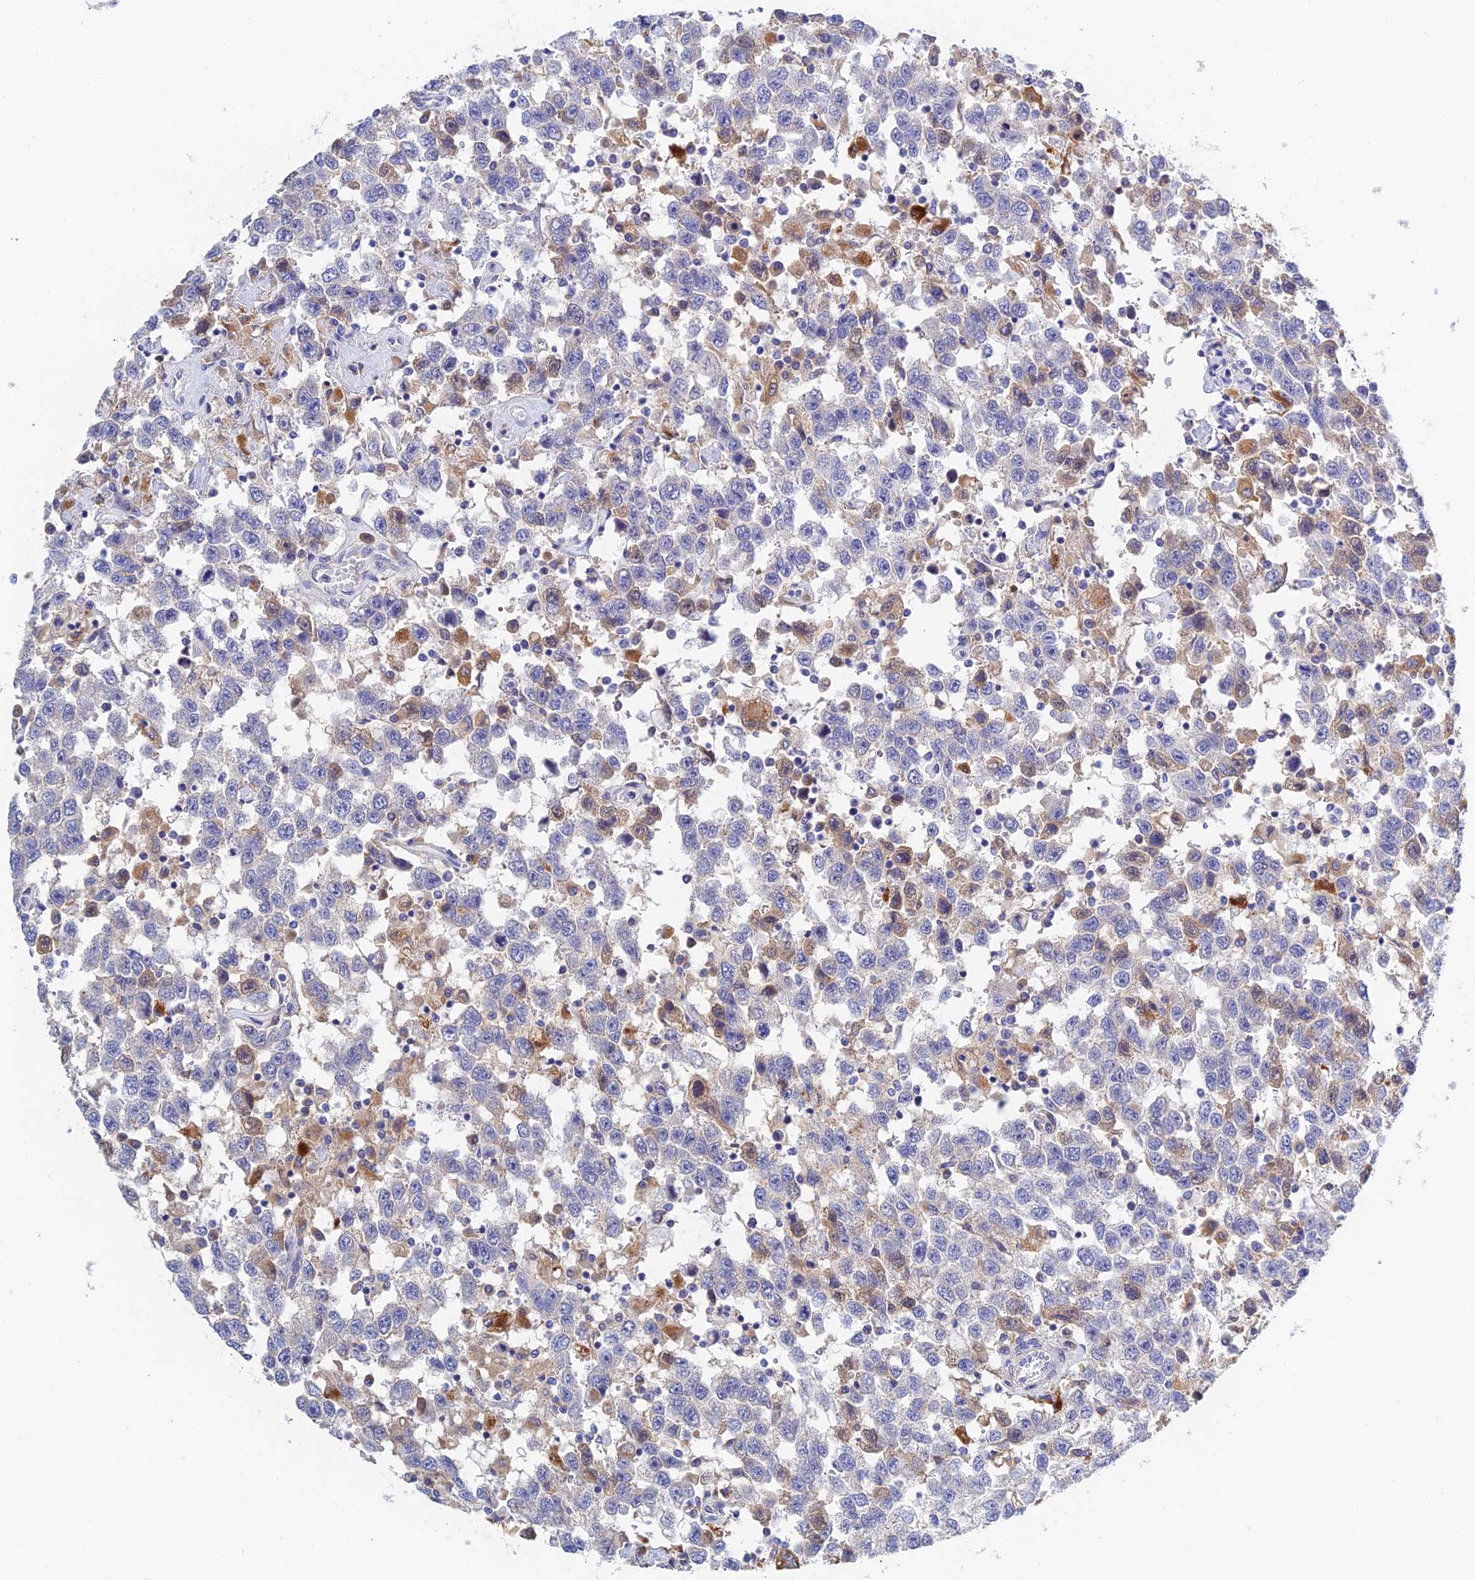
{"staining": {"intensity": "negative", "quantity": "none", "location": "none"}, "tissue": "testis cancer", "cell_type": "Tumor cells", "image_type": "cancer", "snomed": [{"axis": "morphology", "description": "Seminoma, NOS"}, {"axis": "topography", "description": "Testis"}], "caption": "Seminoma (testis) stained for a protein using immunohistochemistry displays no expression tumor cells.", "gene": "RPGRIP1L", "patient": {"sex": "male", "age": 41}}